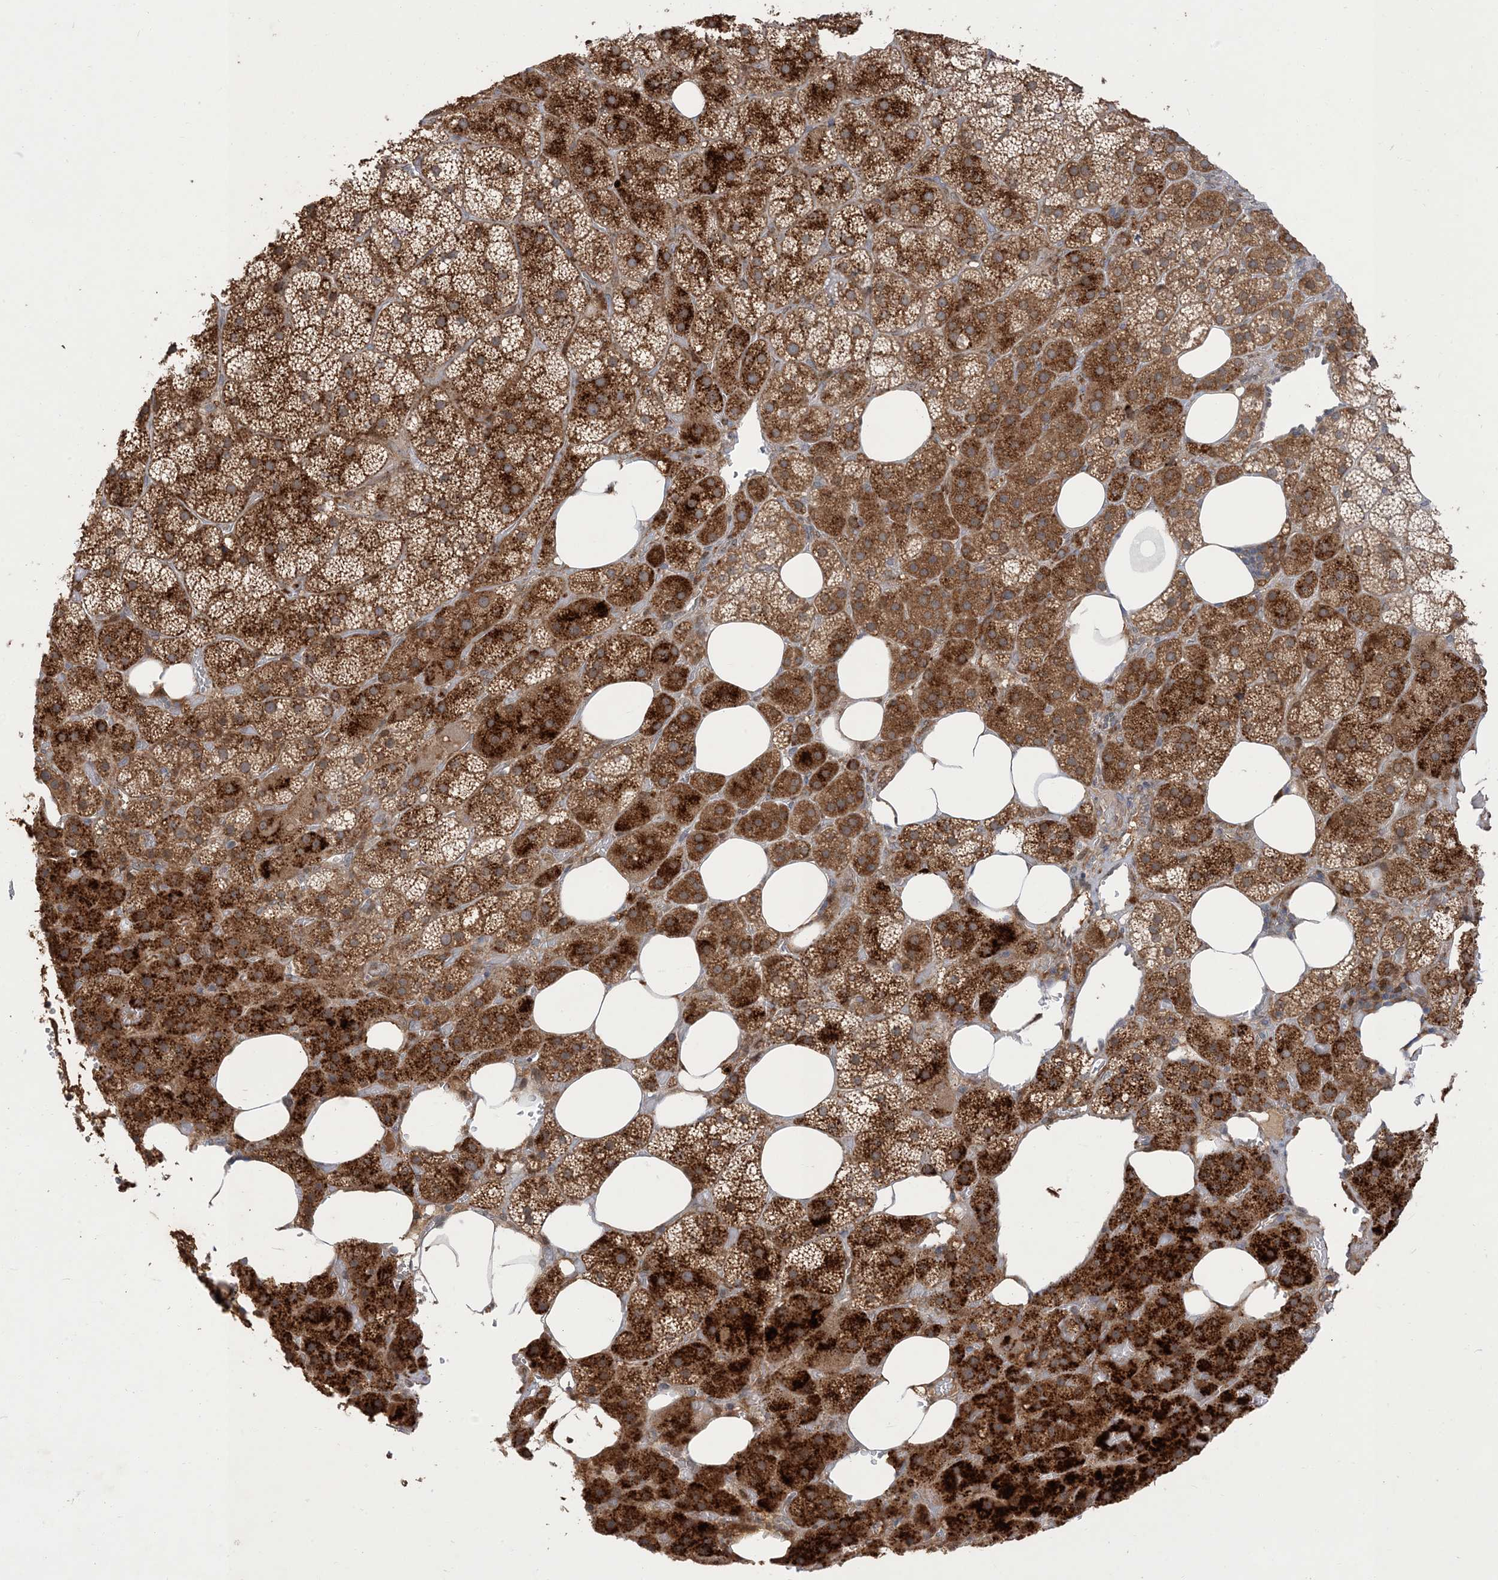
{"staining": {"intensity": "strong", "quantity": ">75%", "location": "cytoplasmic/membranous"}, "tissue": "adrenal gland", "cell_type": "Glandular cells", "image_type": "normal", "snomed": [{"axis": "morphology", "description": "Normal tissue, NOS"}, {"axis": "topography", "description": "Adrenal gland"}], "caption": "An IHC photomicrograph of normal tissue is shown. Protein staining in brown highlights strong cytoplasmic/membranous positivity in adrenal gland within glandular cells.", "gene": "NAGK", "patient": {"sex": "female", "age": 59}}